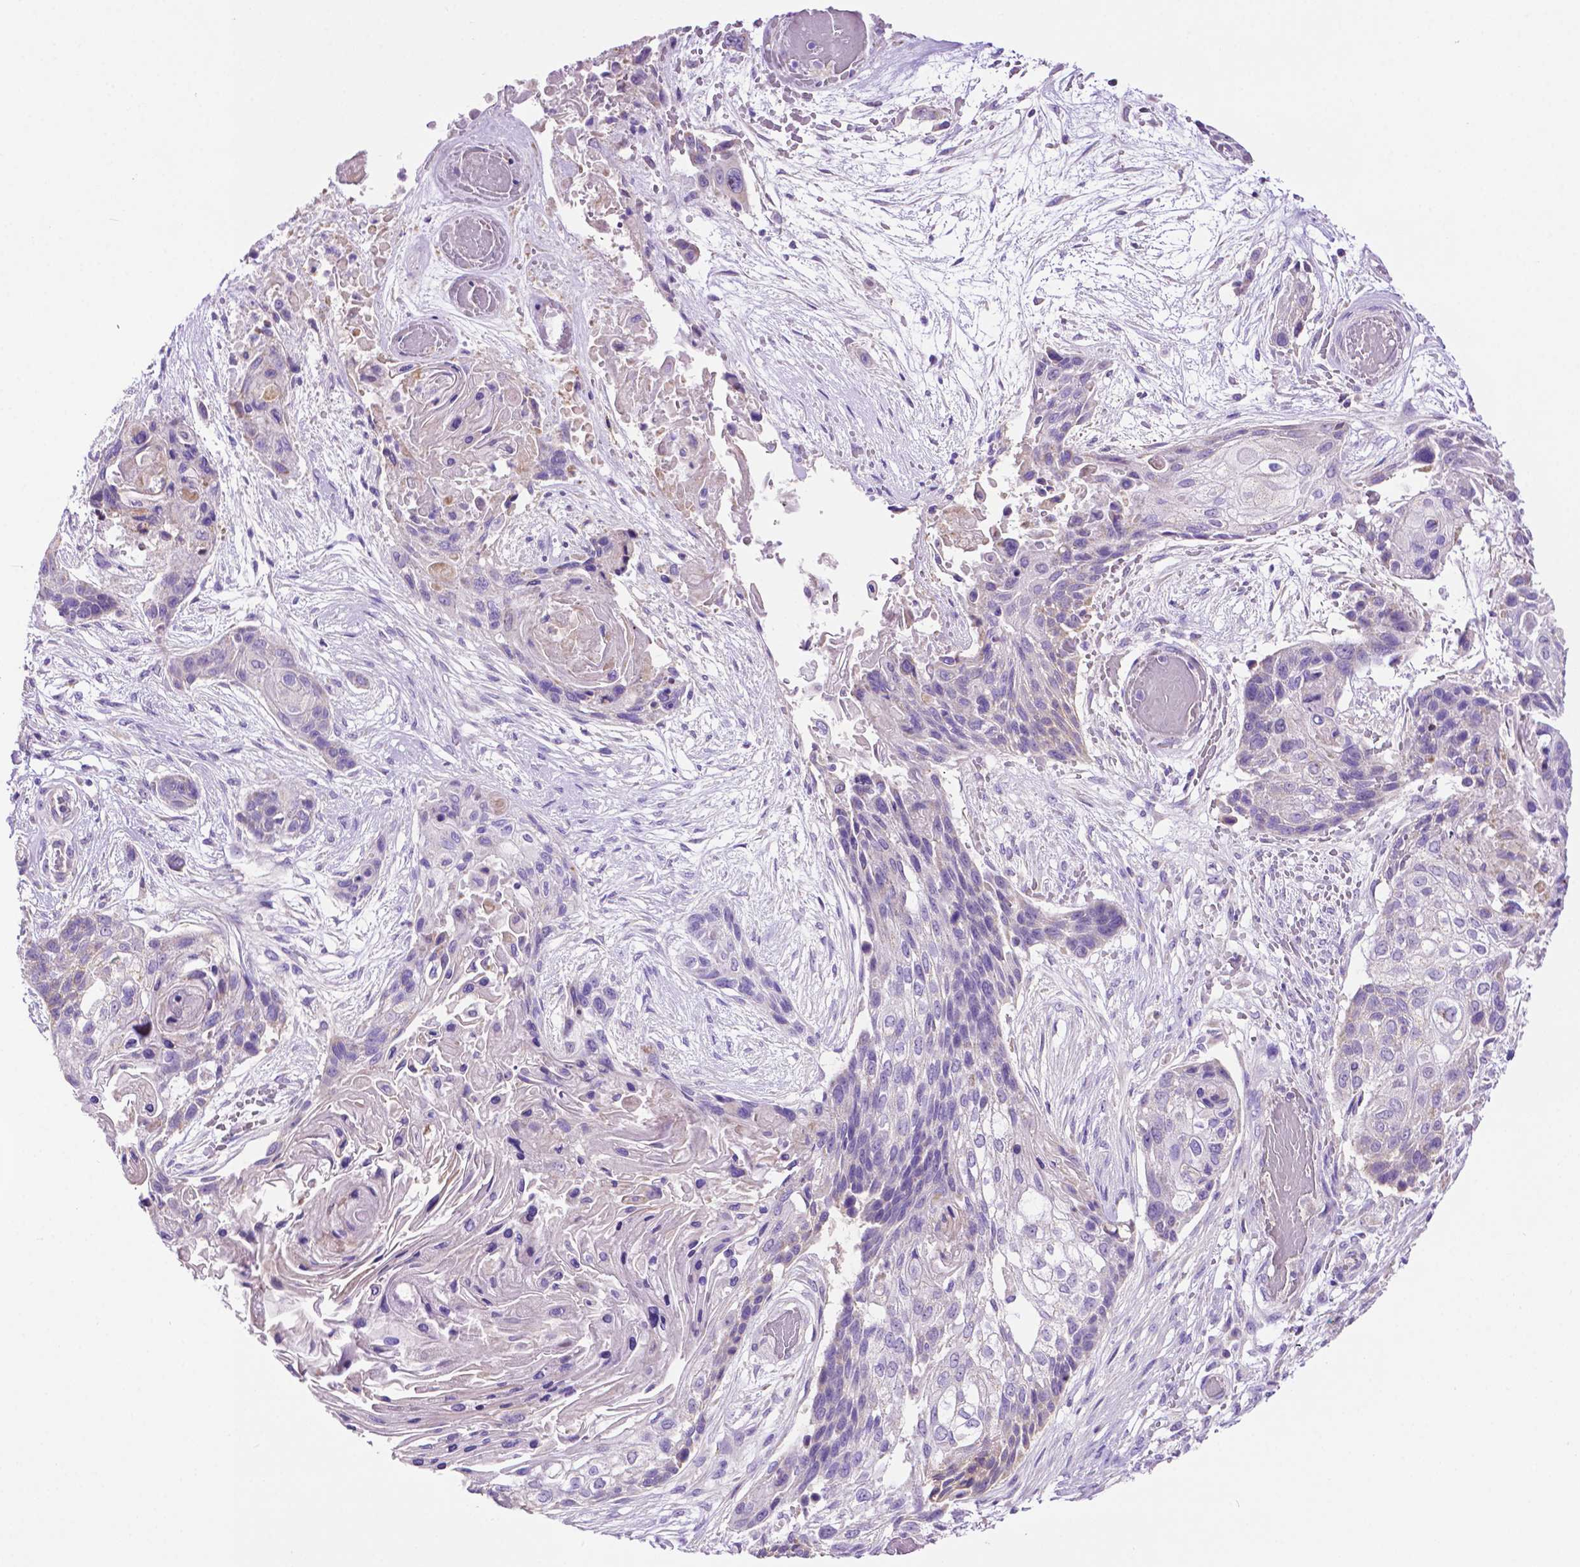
{"staining": {"intensity": "negative", "quantity": "none", "location": "none"}, "tissue": "lung cancer", "cell_type": "Tumor cells", "image_type": "cancer", "snomed": [{"axis": "morphology", "description": "Squamous cell carcinoma, NOS"}, {"axis": "topography", "description": "Lung"}], "caption": "IHC photomicrograph of neoplastic tissue: lung cancer (squamous cell carcinoma) stained with DAB displays no significant protein expression in tumor cells.", "gene": "PHYHIP", "patient": {"sex": "male", "age": 69}}